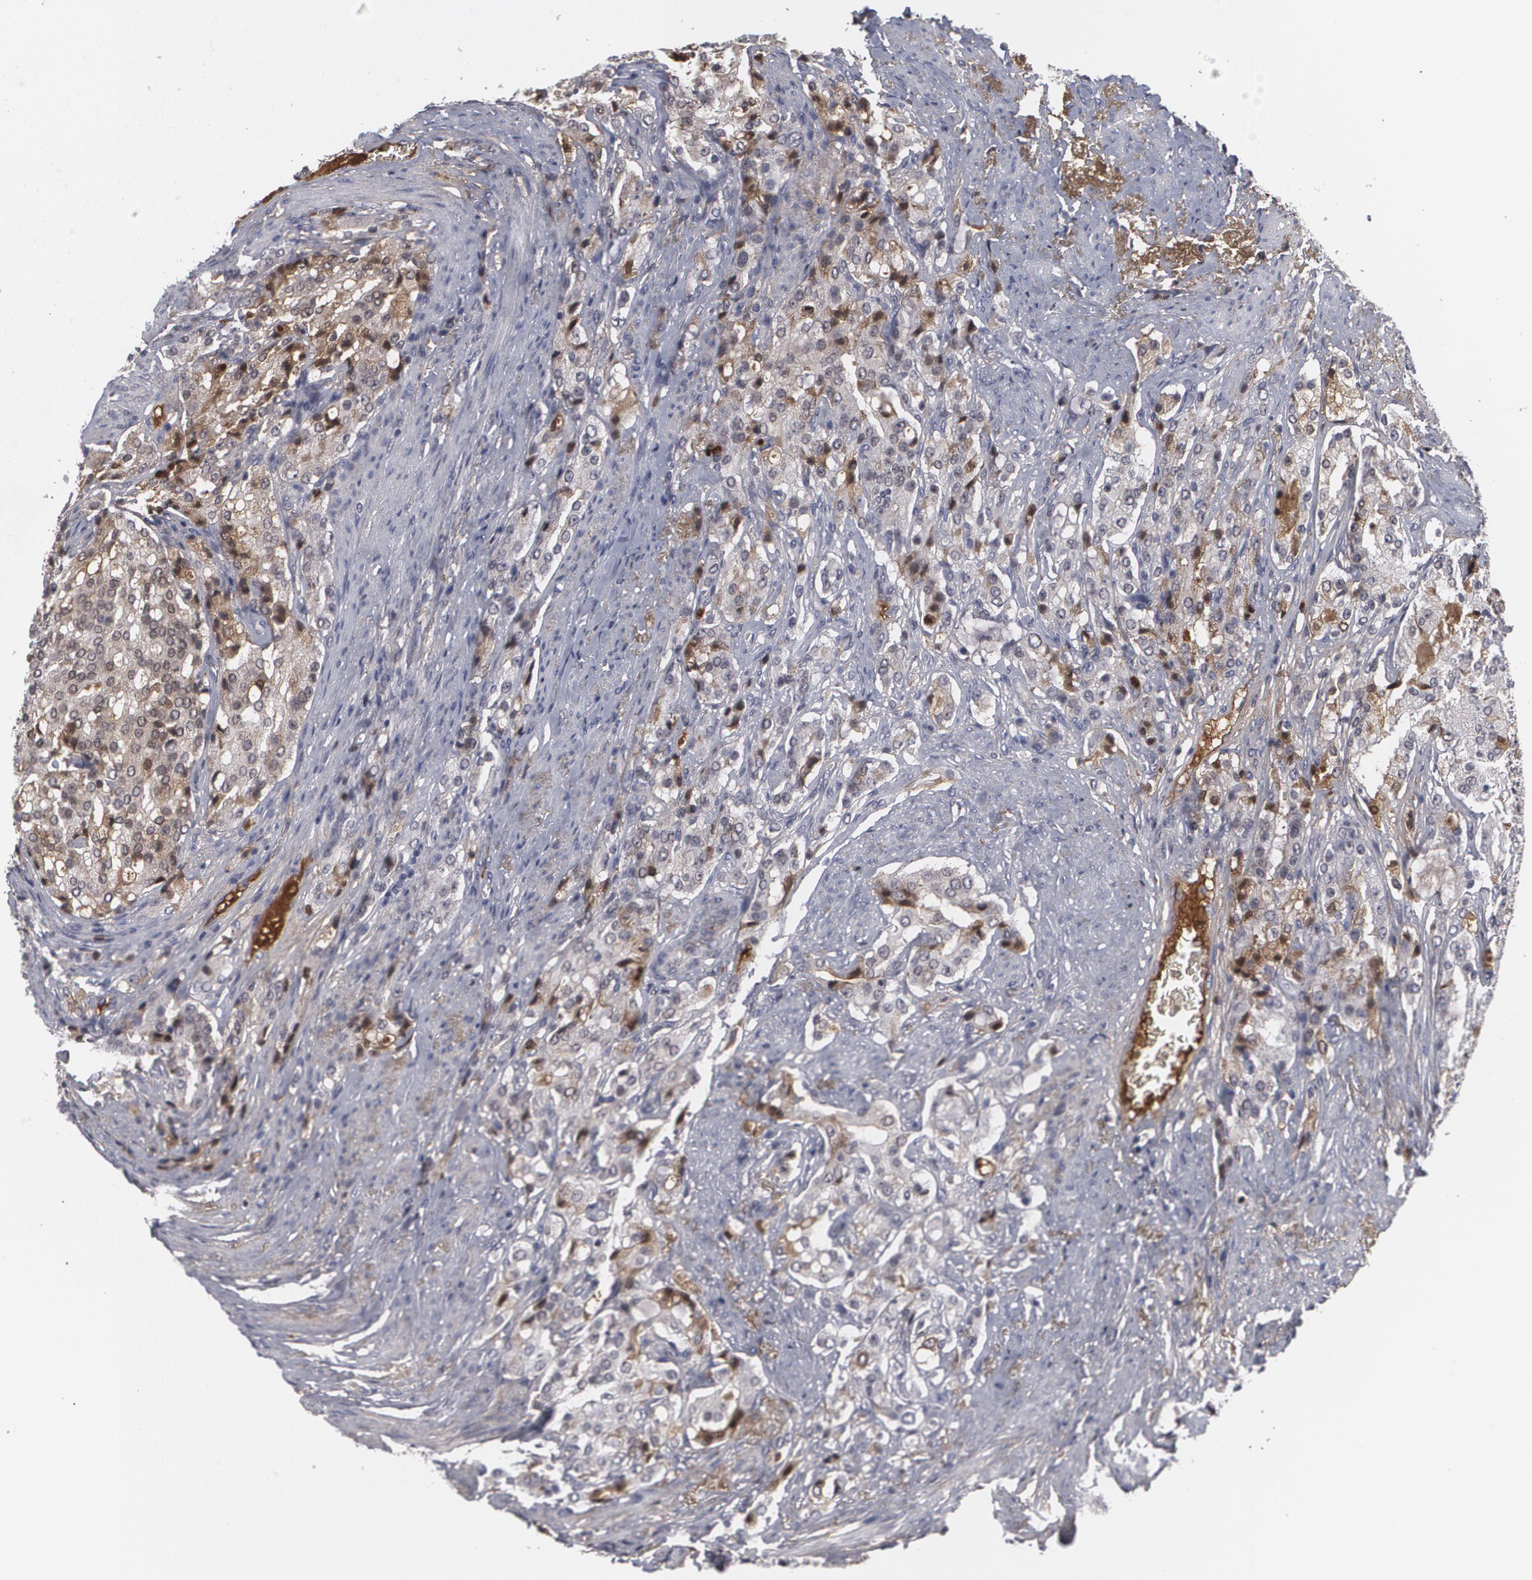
{"staining": {"intensity": "weak", "quantity": "<25%", "location": "nuclear"}, "tissue": "prostate cancer", "cell_type": "Tumor cells", "image_type": "cancer", "snomed": [{"axis": "morphology", "description": "Adenocarcinoma, Medium grade"}, {"axis": "topography", "description": "Prostate"}], "caption": "This photomicrograph is of prostate medium-grade adenocarcinoma stained with immunohistochemistry to label a protein in brown with the nuclei are counter-stained blue. There is no expression in tumor cells.", "gene": "LRG1", "patient": {"sex": "male", "age": 72}}